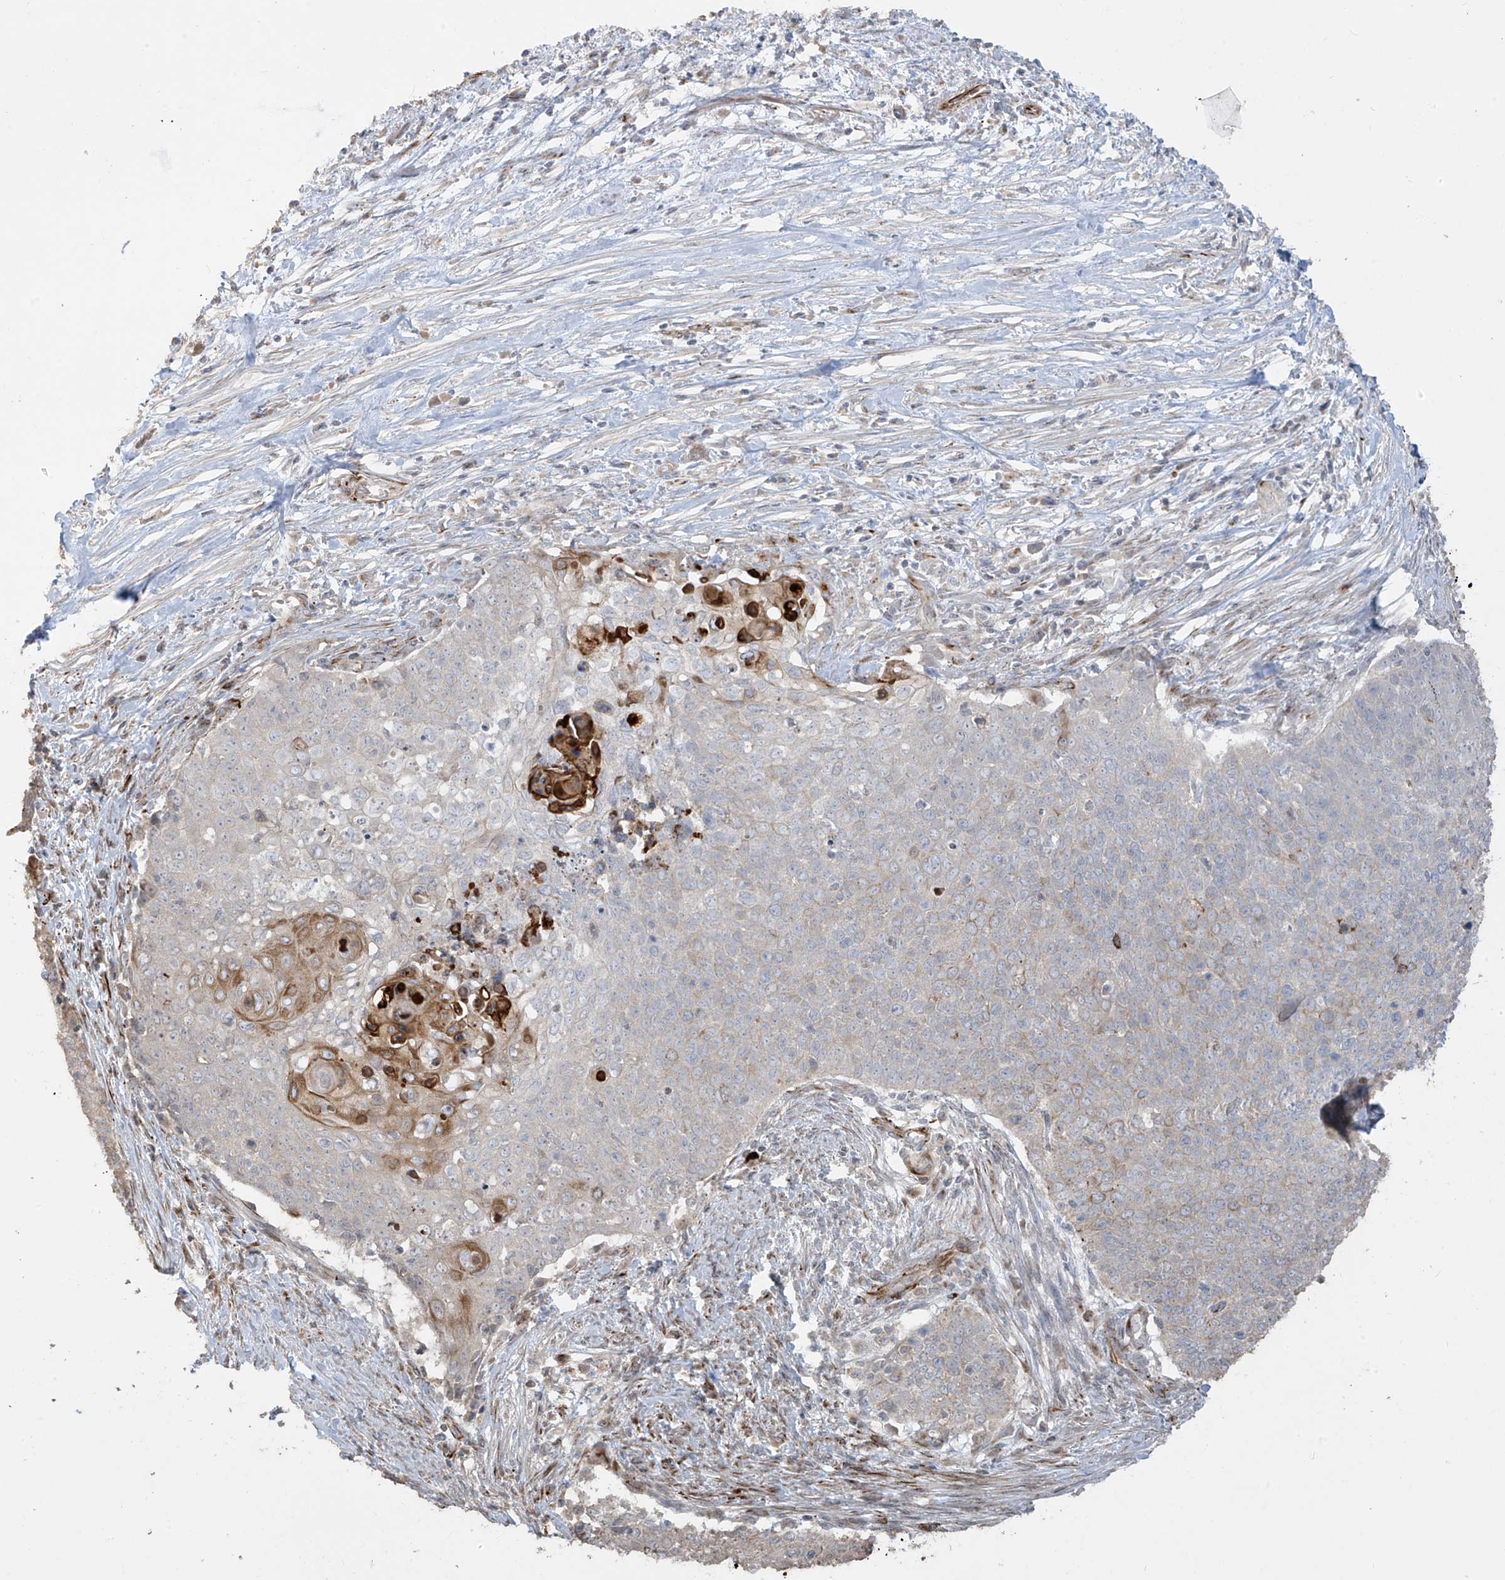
{"staining": {"intensity": "moderate", "quantity": "<25%", "location": "cytoplasmic/membranous"}, "tissue": "cervical cancer", "cell_type": "Tumor cells", "image_type": "cancer", "snomed": [{"axis": "morphology", "description": "Squamous cell carcinoma, NOS"}, {"axis": "topography", "description": "Cervix"}], "caption": "This image exhibits cervical squamous cell carcinoma stained with immunohistochemistry (IHC) to label a protein in brown. The cytoplasmic/membranous of tumor cells show moderate positivity for the protein. Nuclei are counter-stained blue.", "gene": "DCDC2", "patient": {"sex": "female", "age": 39}}